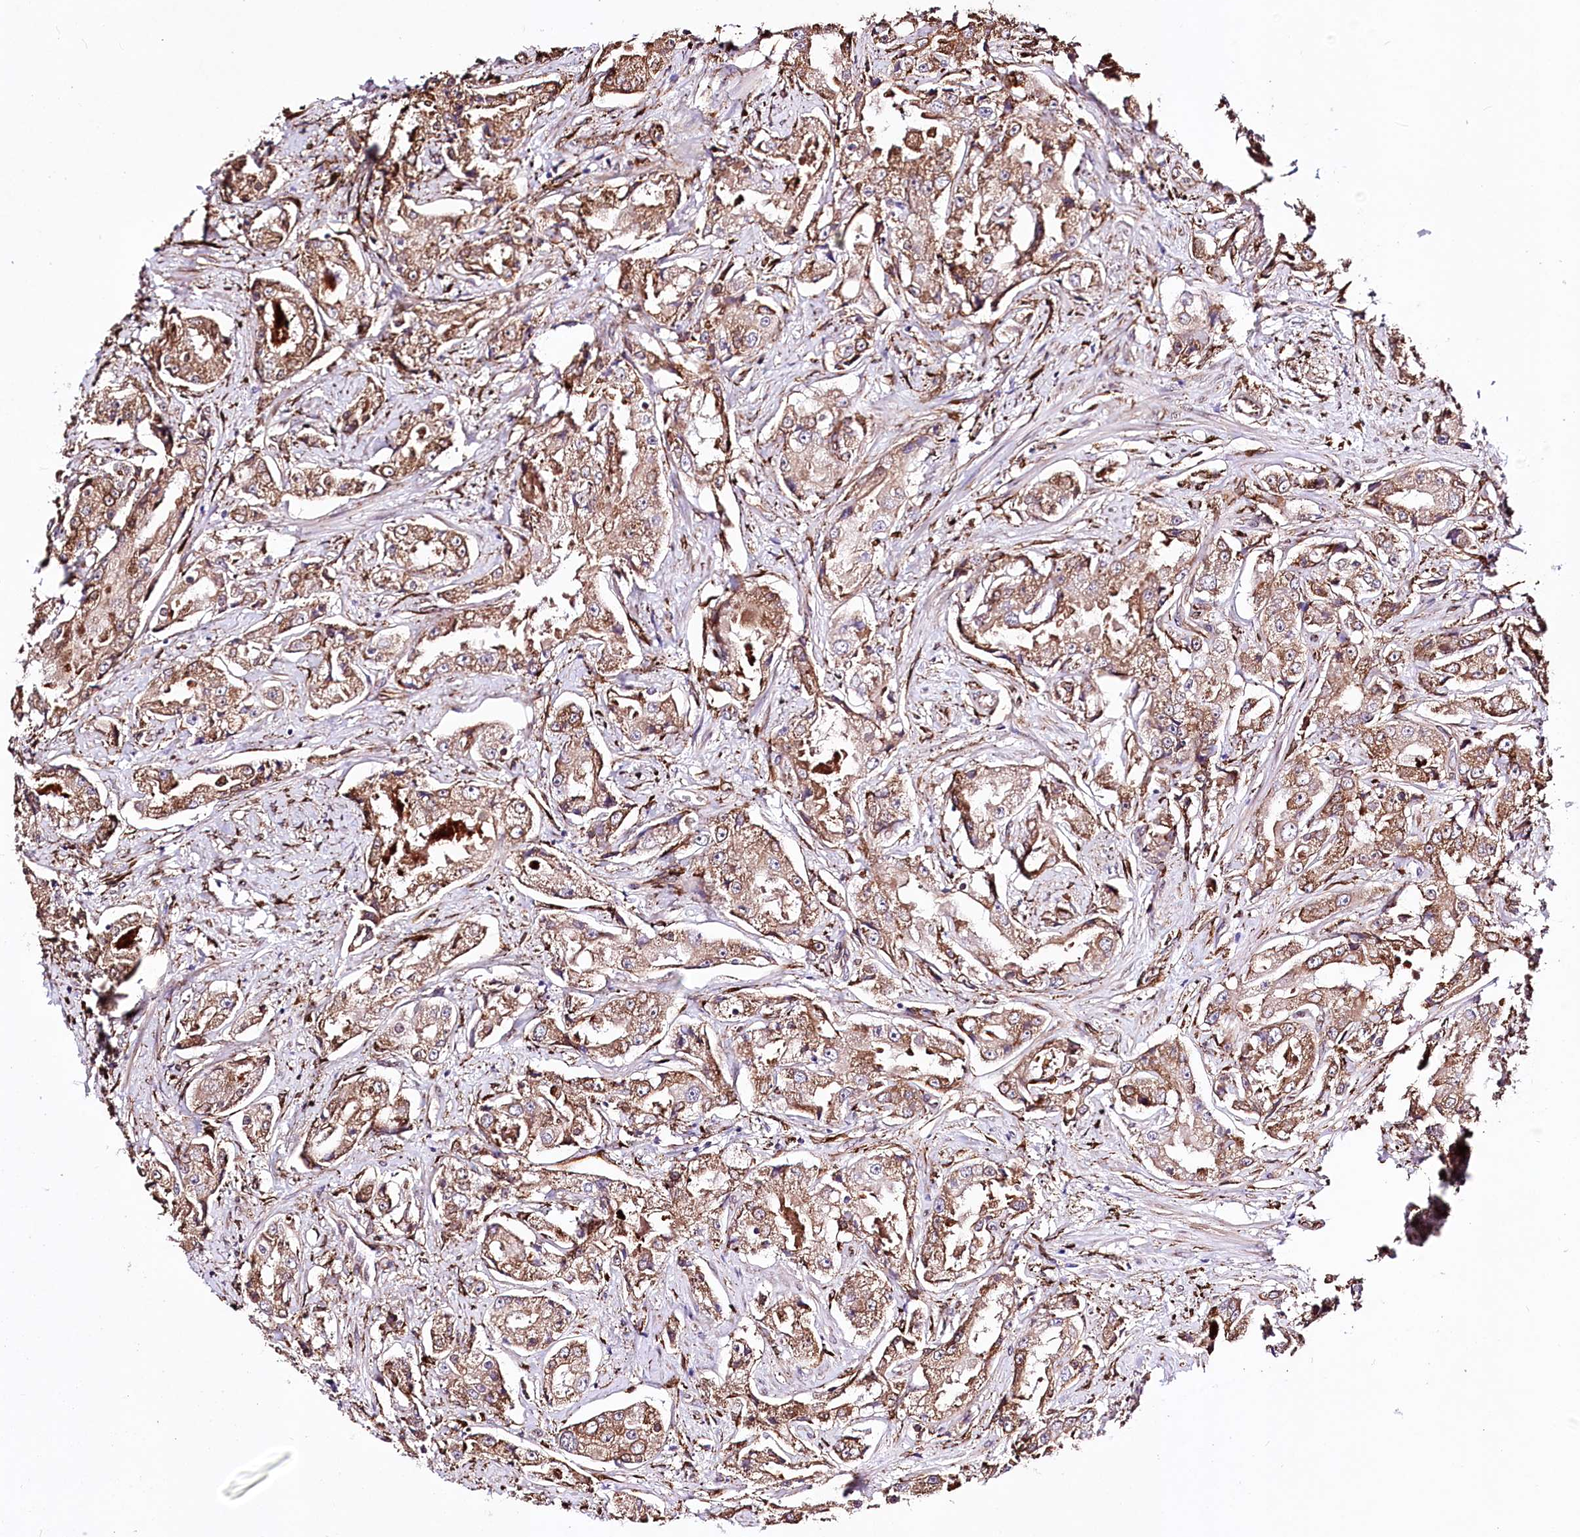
{"staining": {"intensity": "moderate", "quantity": ">75%", "location": "cytoplasmic/membranous"}, "tissue": "prostate cancer", "cell_type": "Tumor cells", "image_type": "cancer", "snomed": [{"axis": "morphology", "description": "Adenocarcinoma, High grade"}, {"axis": "topography", "description": "Prostate"}], "caption": "Human prostate cancer stained with a protein marker displays moderate staining in tumor cells.", "gene": "WWC1", "patient": {"sex": "male", "age": 73}}